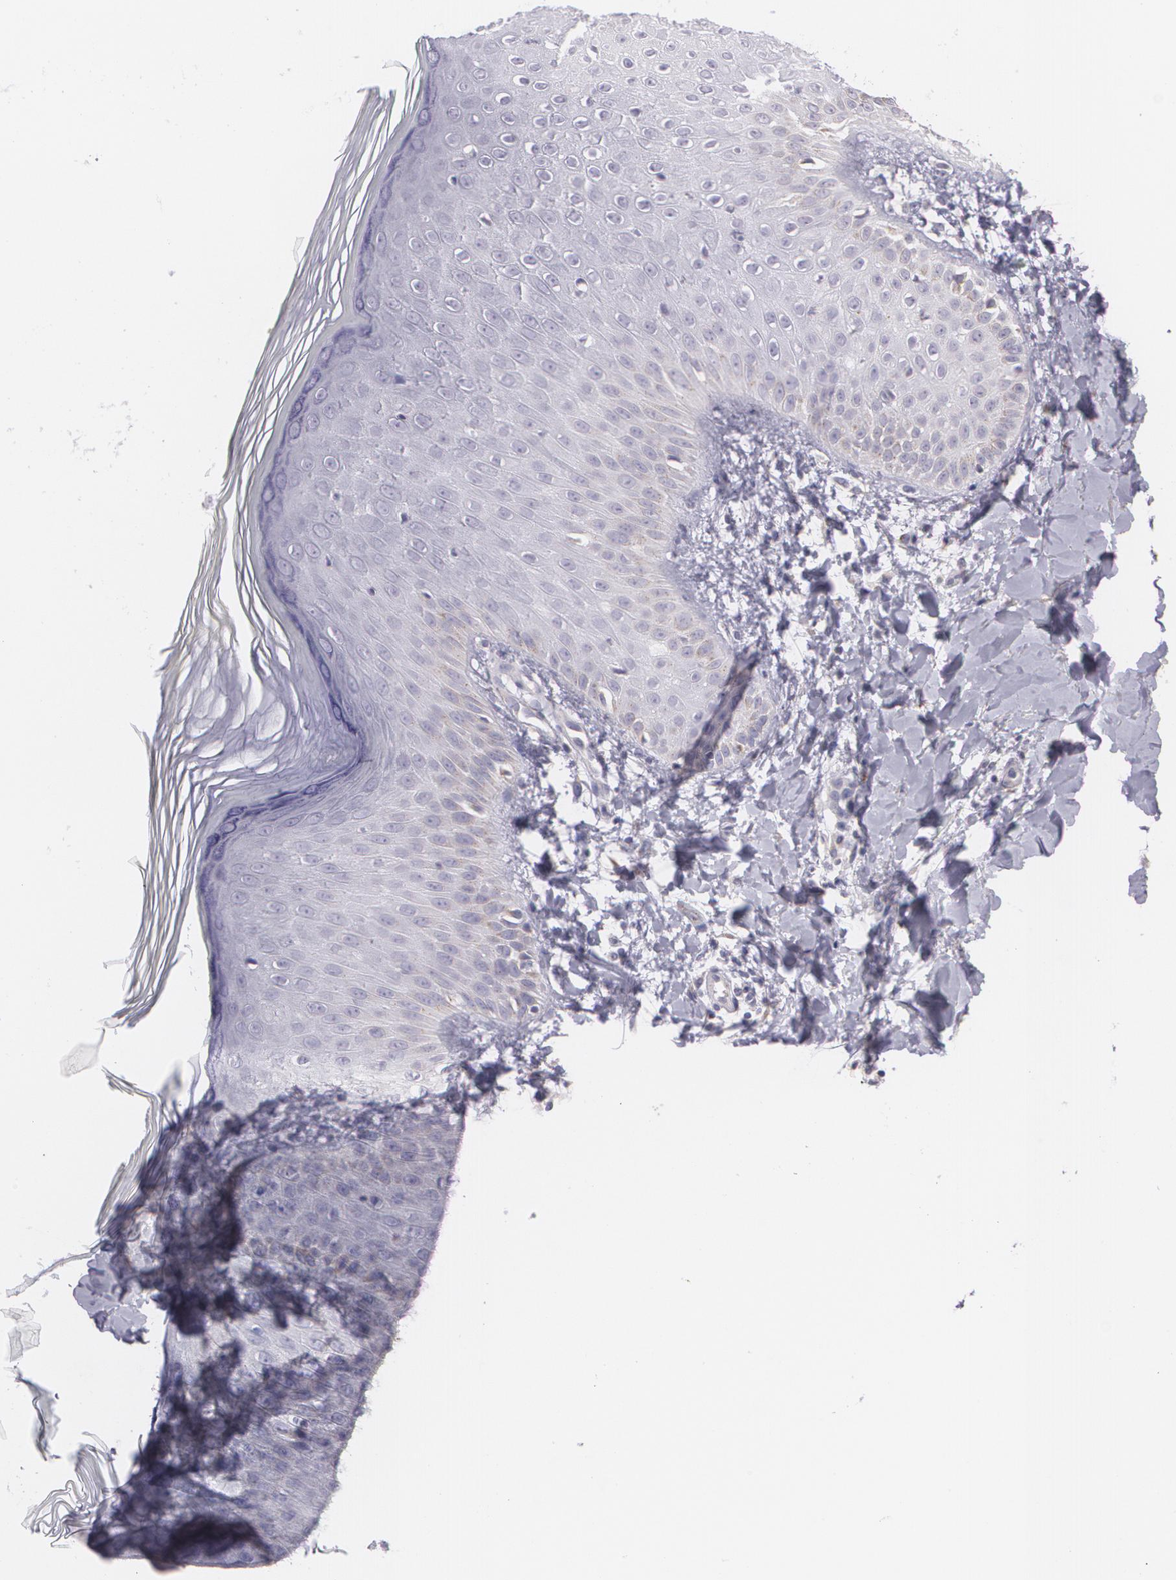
{"staining": {"intensity": "weak", "quantity": "<25%", "location": "cytoplasmic/membranous"}, "tissue": "skin", "cell_type": "Epidermal cells", "image_type": "normal", "snomed": [{"axis": "morphology", "description": "Normal tissue, NOS"}, {"axis": "morphology", "description": "Inflammation, NOS"}, {"axis": "topography", "description": "Soft tissue"}, {"axis": "topography", "description": "Anal"}], "caption": "Immunohistochemistry histopathology image of benign skin: human skin stained with DAB reveals no significant protein positivity in epidermal cells.", "gene": "CILK1", "patient": {"sex": "female", "age": 15}}